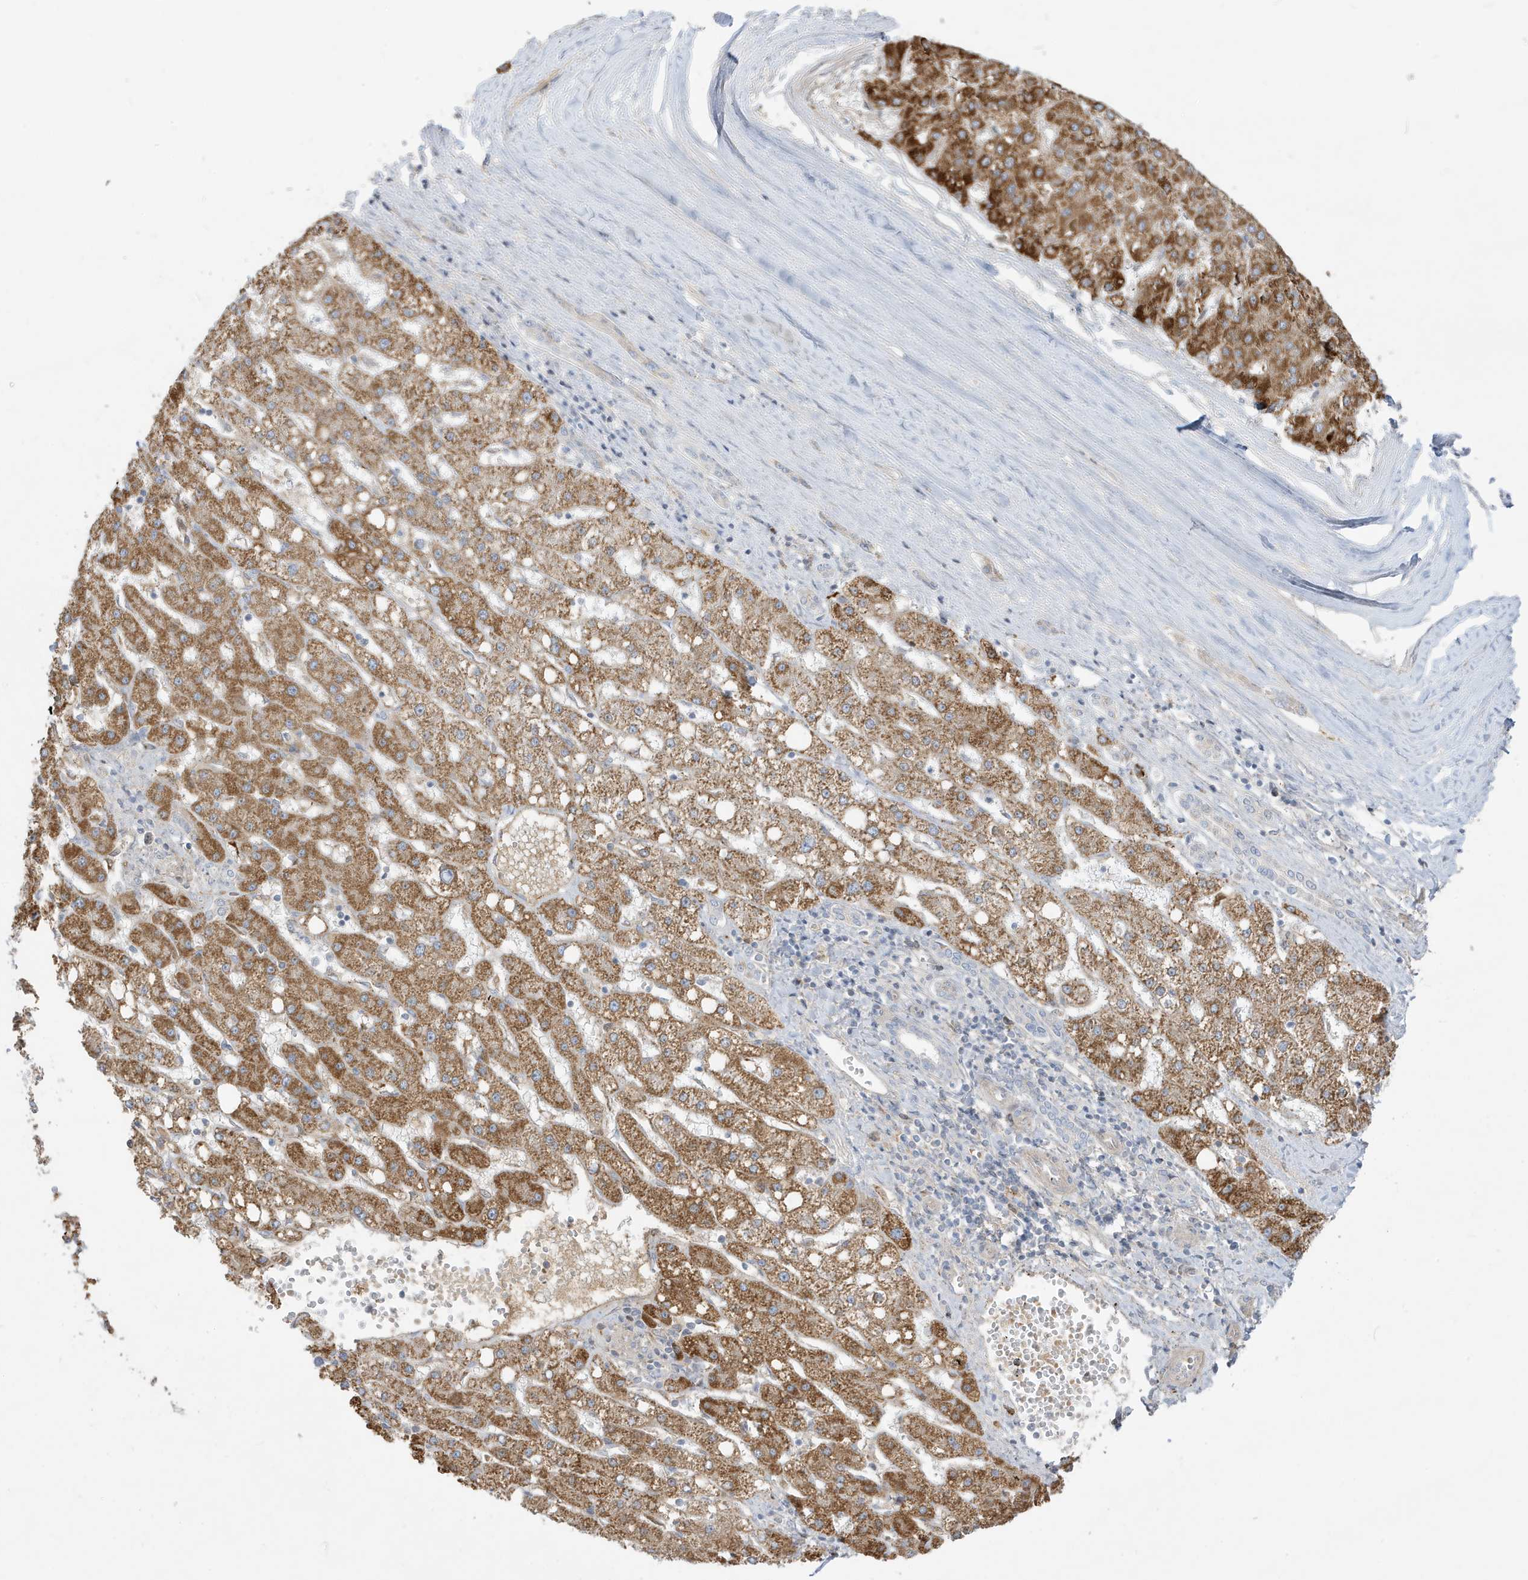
{"staining": {"intensity": "strong", "quantity": ">75%", "location": "cytoplasmic/membranous"}, "tissue": "liver cancer", "cell_type": "Tumor cells", "image_type": "cancer", "snomed": [{"axis": "morphology", "description": "Carcinoma, Hepatocellular, NOS"}, {"axis": "topography", "description": "Liver"}], "caption": "Liver cancer stained with IHC displays strong cytoplasmic/membranous staining in approximately >75% of tumor cells.", "gene": "IFT57", "patient": {"sex": "male", "age": 67}}